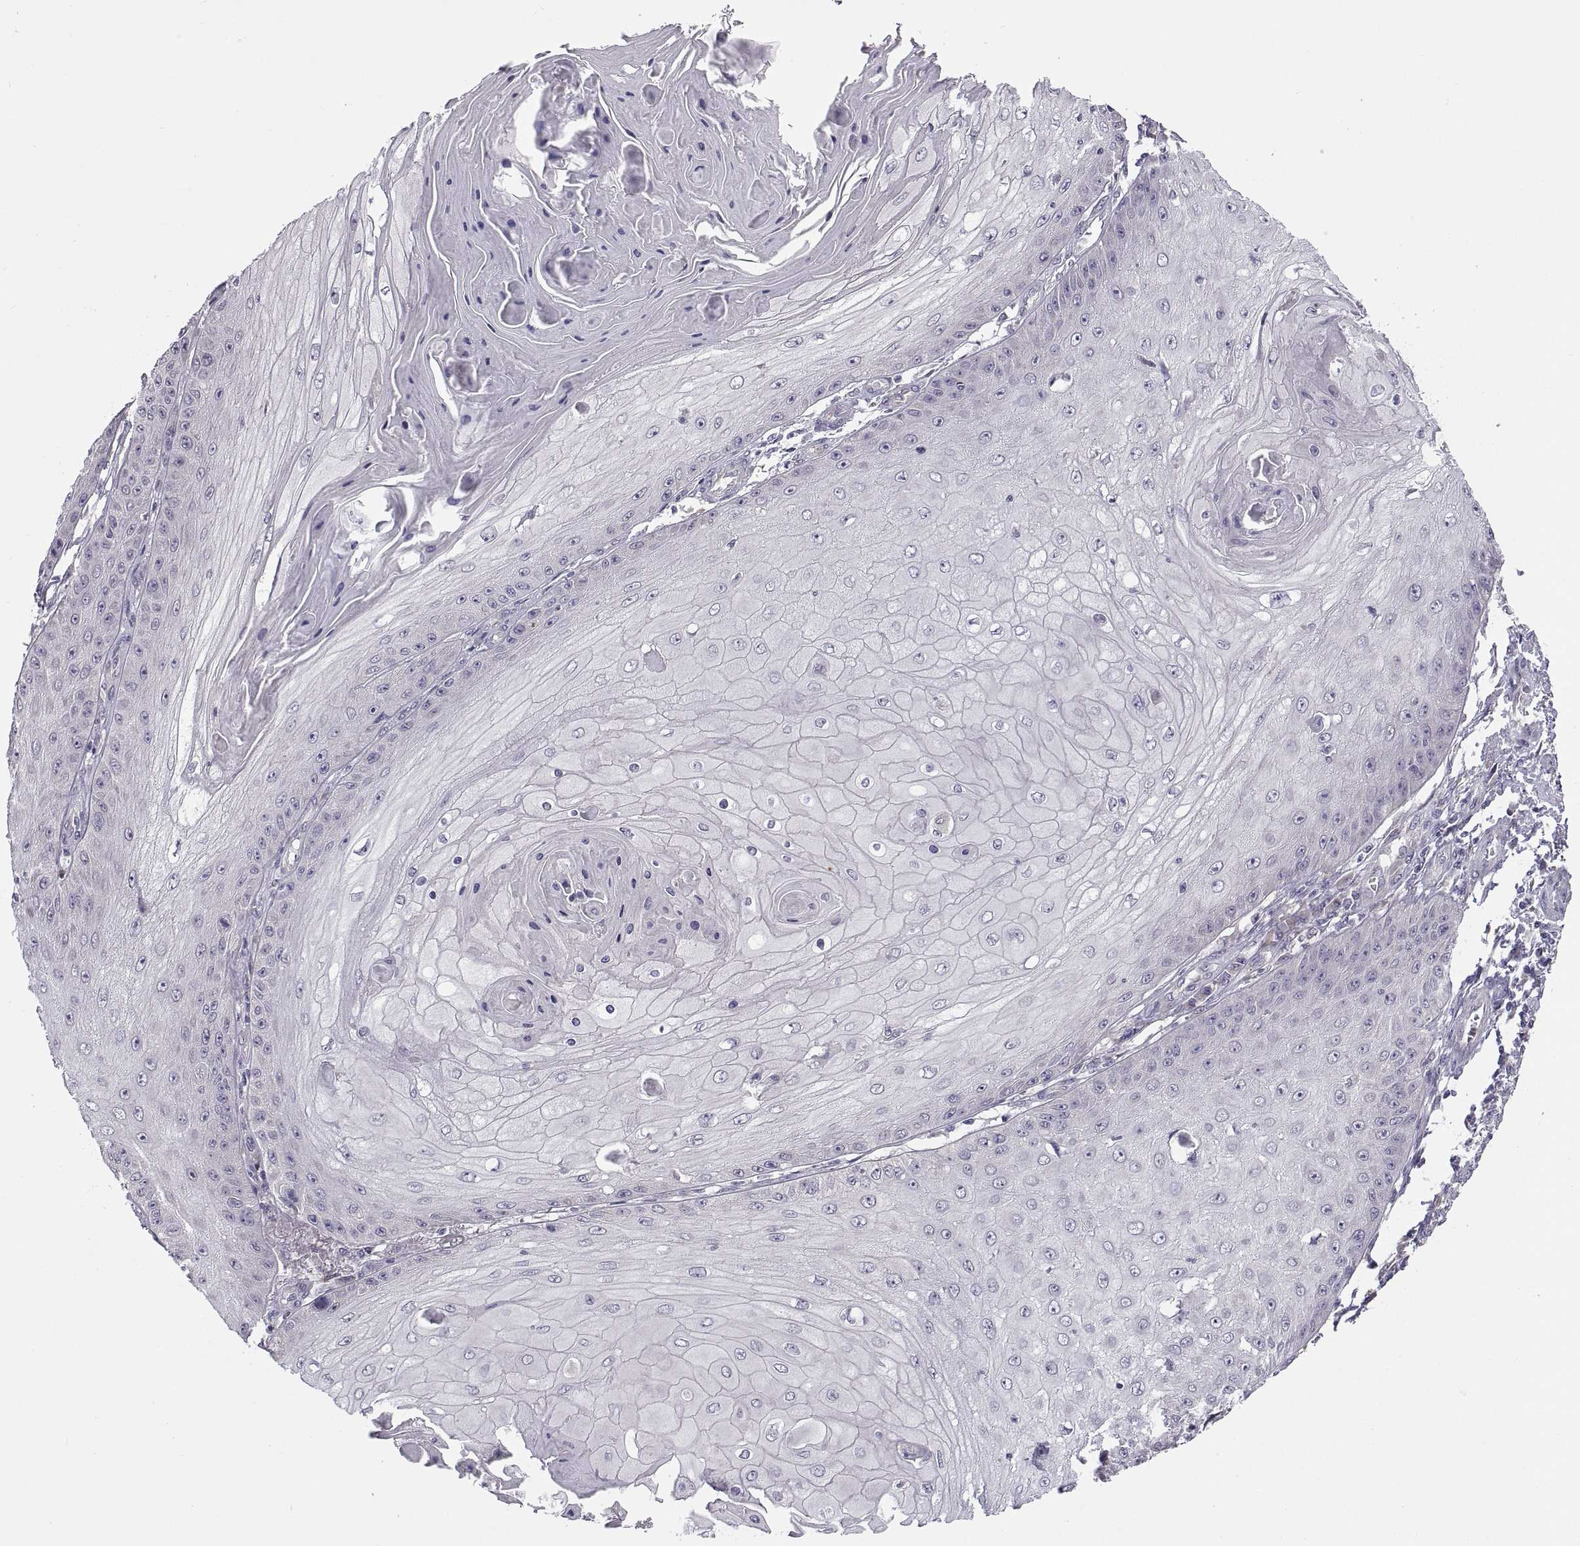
{"staining": {"intensity": "negative", "quantity": "none", "location": "none"}, "tissue": "skin cancer", "cell_type": "Tumor cells", "image_type": "cancer", "snomed": [{"axis": "morphology", "description": "Squamous cell carcinoma, NOS"}, {"axis": "topography", "description": "Skin"}], "caption": "Tumor cells show no significant staining in squamous cell carcinoma (skin).", "gene": "ACSBG2", "patient": {"sex": "male", "age": 70}}